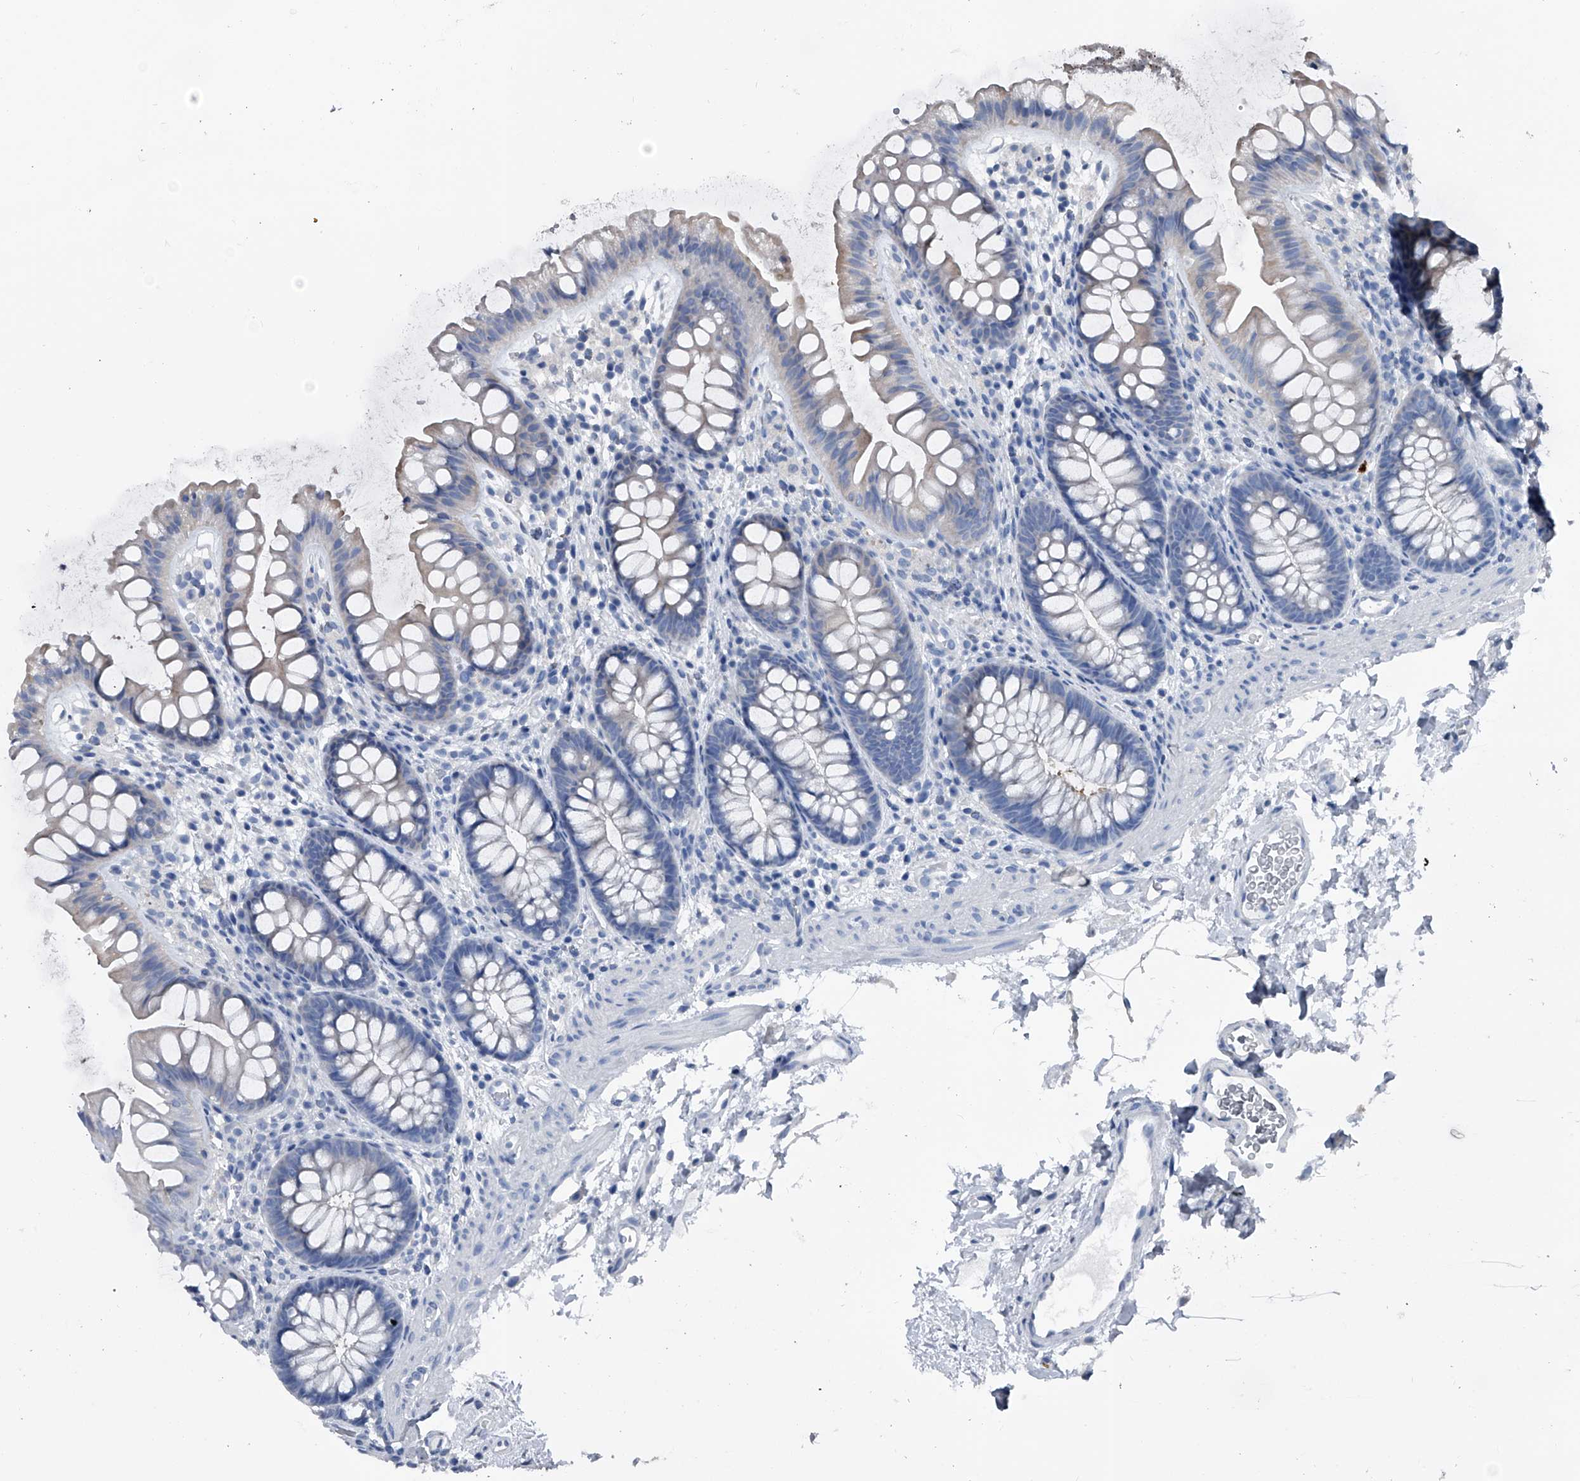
{"staining": {"intensity": "negative", "quantity": "none", "location": "none"}, "tissue": "colon", "cell_type": "Endothelial cells", "image_type": "normal", "snomed": [{"axis": "morphology", "description": "Normal tissue, NOS"}, {"axis": "topography", "description": "Colon"}], "caption": "Immunohistochemistry (IHC) image of unremarkable colon: human colon stained with DAB (3,3'-diaminobenzidine) displays no significant protein expression in endothelial cells.", "gene": "KIF13A", "patient": {"sex": "female", "age": 62}}